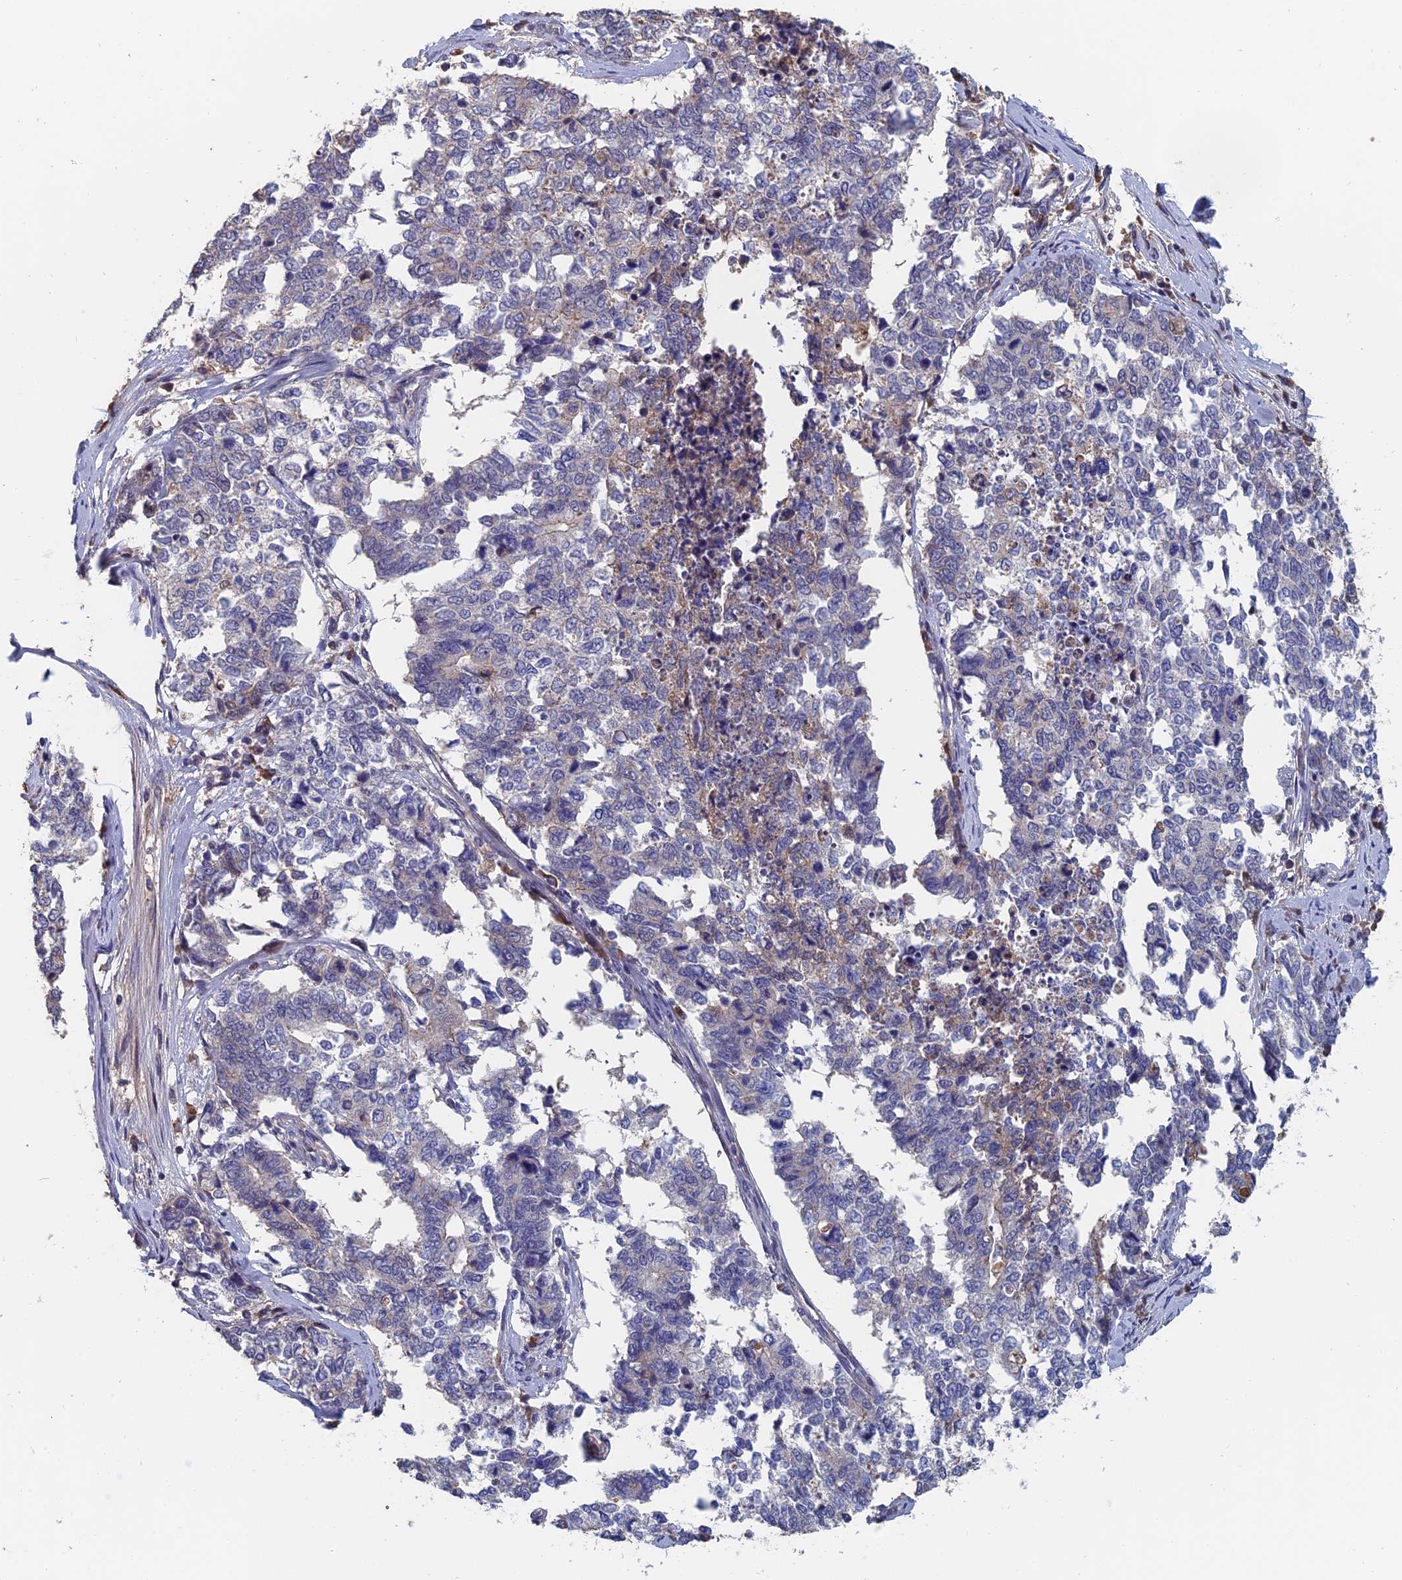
{"staining": {"intensity": "weak", "quantity": "<25%", "location": "cytoplasmic/membranous"}, "tissue": "cervical cancer", "cell_type": "Tumor cells", "image_type": "cancer", "snomed": [{"axis": "morphology", "description": "Squamous cell carcinoma, NOS"}, {"axis": "topography", "description": "Cervix"}], "caption": "The micrograph exhibits no significant positivity in tumor cells of cervical cancer.", "gene": "SLC33A1", "patient": {"sex": "female", "age": 63}}